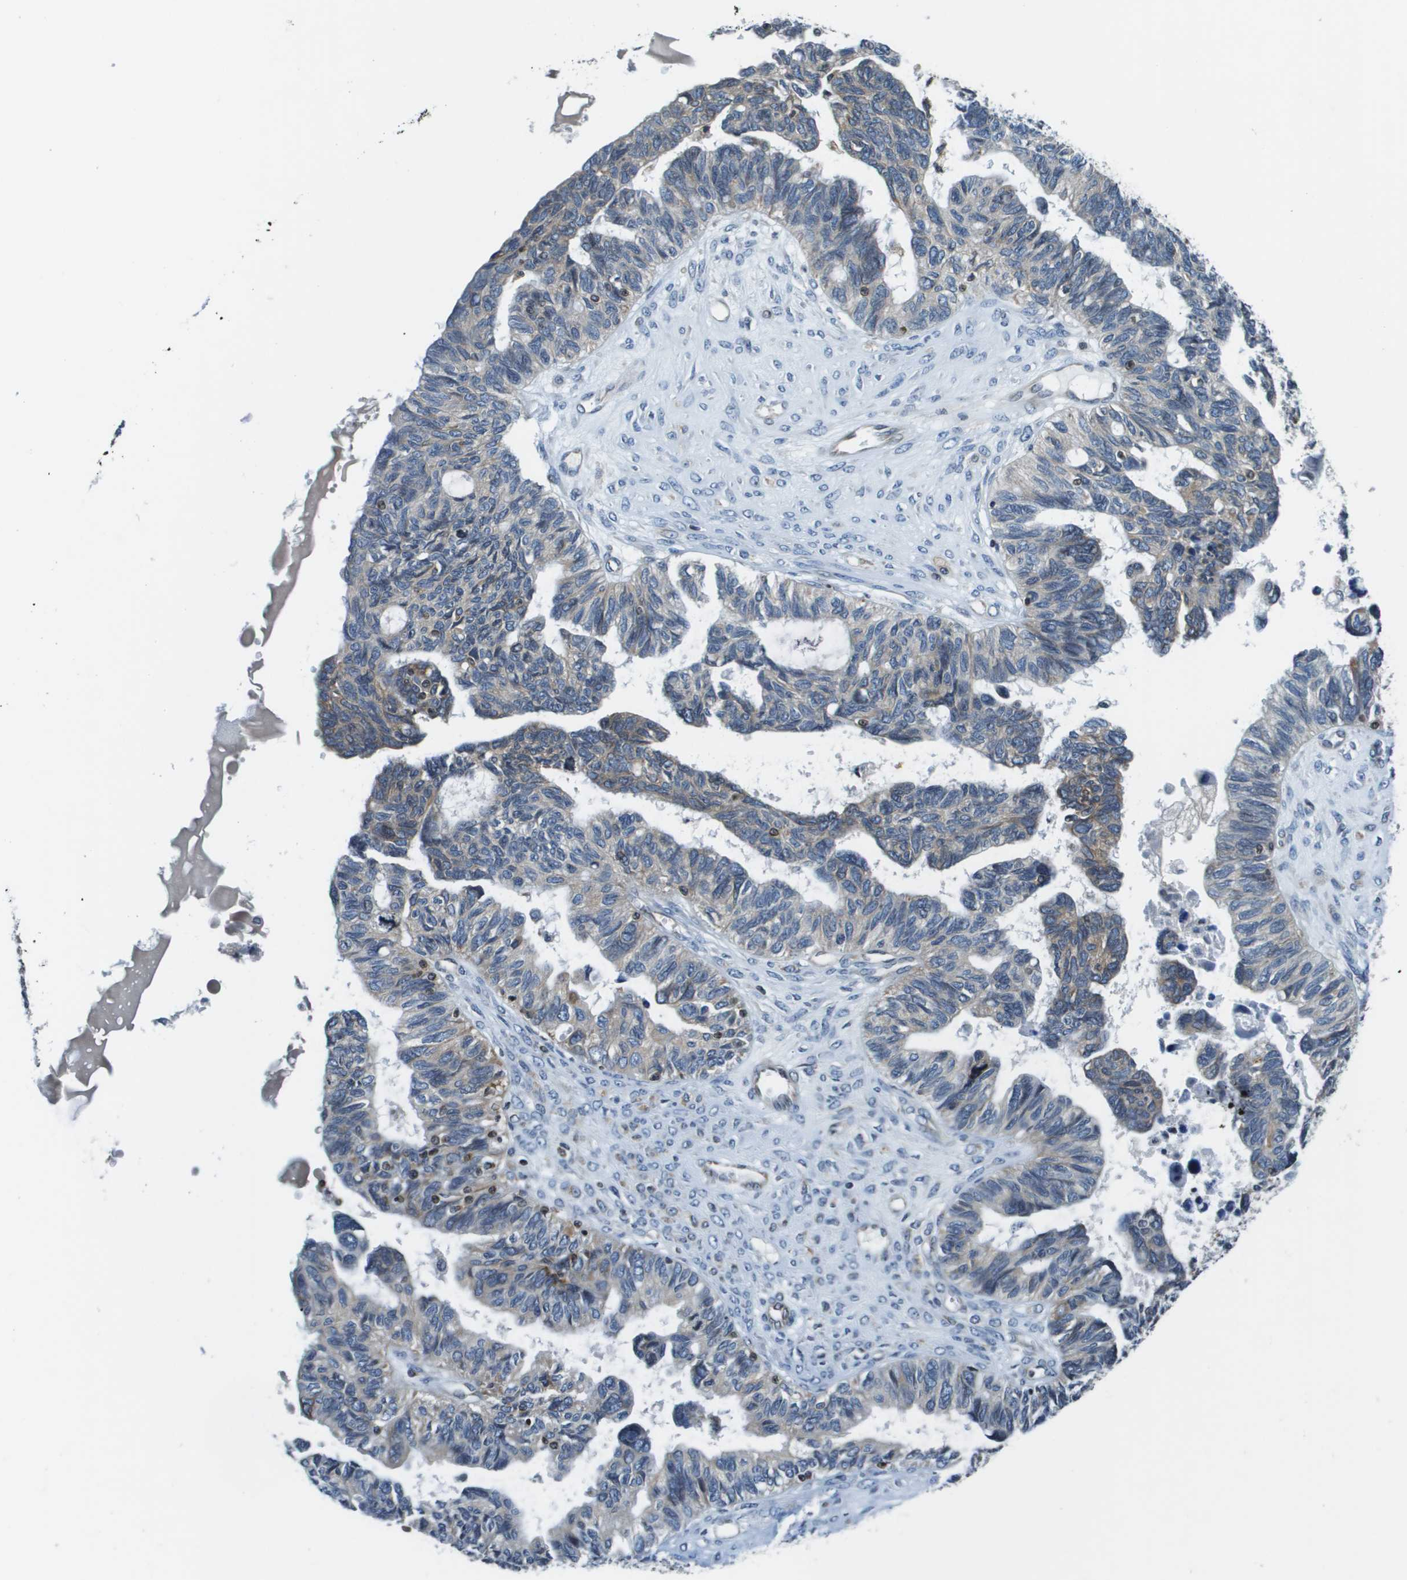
{"staining": {"intensity": "moderate", "quantity": "<25%", "location": "cytoplasmic/membranous"}, "tissue": "ovarian cancer", "cell_type": "Tumor cells", "image_type": "cancer", "snomed": [{"axis": "morphology", "description": "Cystadenocarcinoma, serous, NOS"}, {"axis": "topography", "description": "Ovary"}], "caption": "Immunohistochemistry photomicrograph of human ovarian cancer stained for a protein (brown), which demonstrates low levels of moderate cytoplasmic/membranous expression in approximately <25% of tumor cells.", "gene": "ESYT1", "patient": {"sex": "female", "age": 79}}